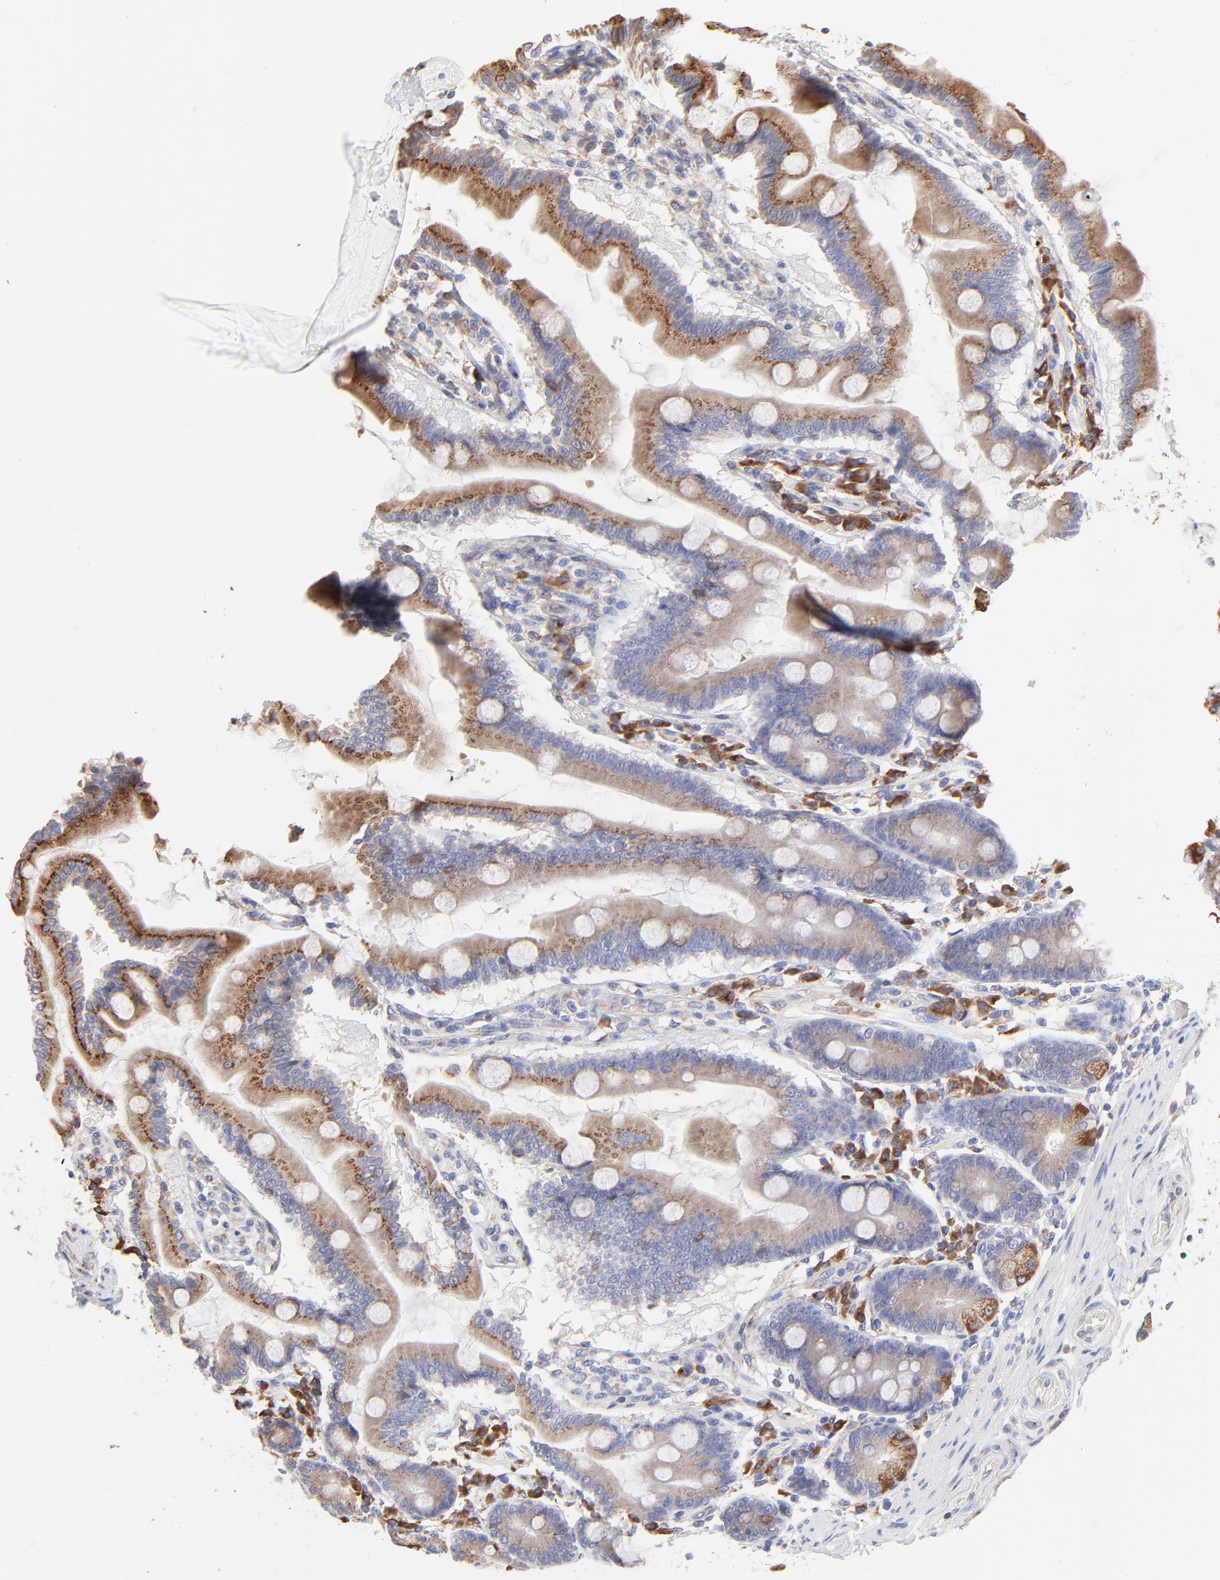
{"staining": {"intensity": "moderate", "quantity": ">75%", "location": "cytoplasmic/membranous"}, "tissue": "duodenum", "cell_type": "Glandular cells", "image_type": "normal", "snomed": [{"axis": "morphology", "description": "Normal tissue, NOS"}, {"axis": "topography", "description": "Duodenum"}], "caption": "High-power microscopy captured an IHC photomicrograph of normal duodenum, revealing moderate cytoplasmic/membranous expression in approximately >75% of glandular cells.", "gene": "LMAN1", "patient": {"sex": "female", "age": 64}}